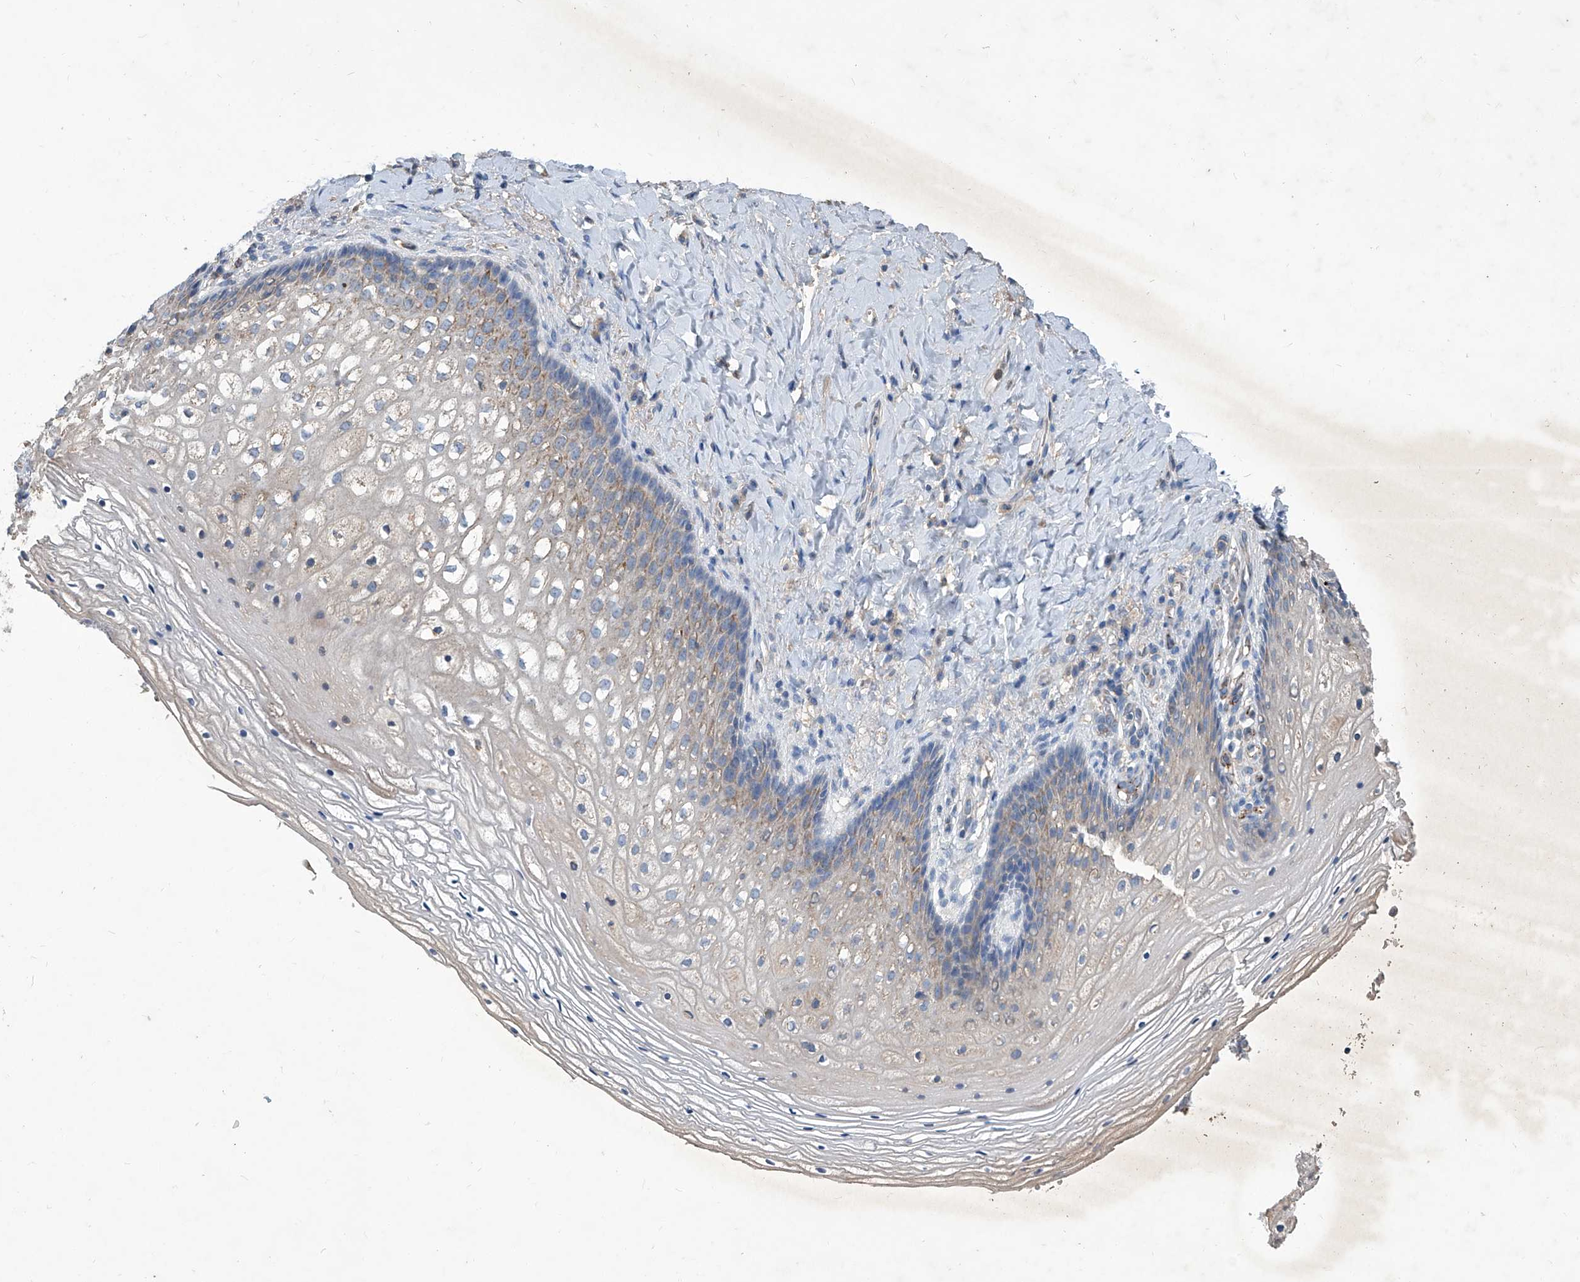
{"staining": {"intensity": "weak", "quantity": "25%-75%", "location": "cytoplasmic/membranous"}, "tissue": "vagina", "cell_type": "Squamous epithelial cells", "image_type": "normal", "snomed": [{"axis": "morphology", "description": "Normal tissue, NOS"}, {"axis": "topography", "description": "Vagina"}], "caption": "Immunohistochemical staining of benign human vagina demonstrates 25%-75% levels of weak cytoplasmic/membranous protein expression in approximately 25%-75% of squamous epithelial cells.", "gene": "MTARC1", "patient": {"sex": "female", "age": 60}}